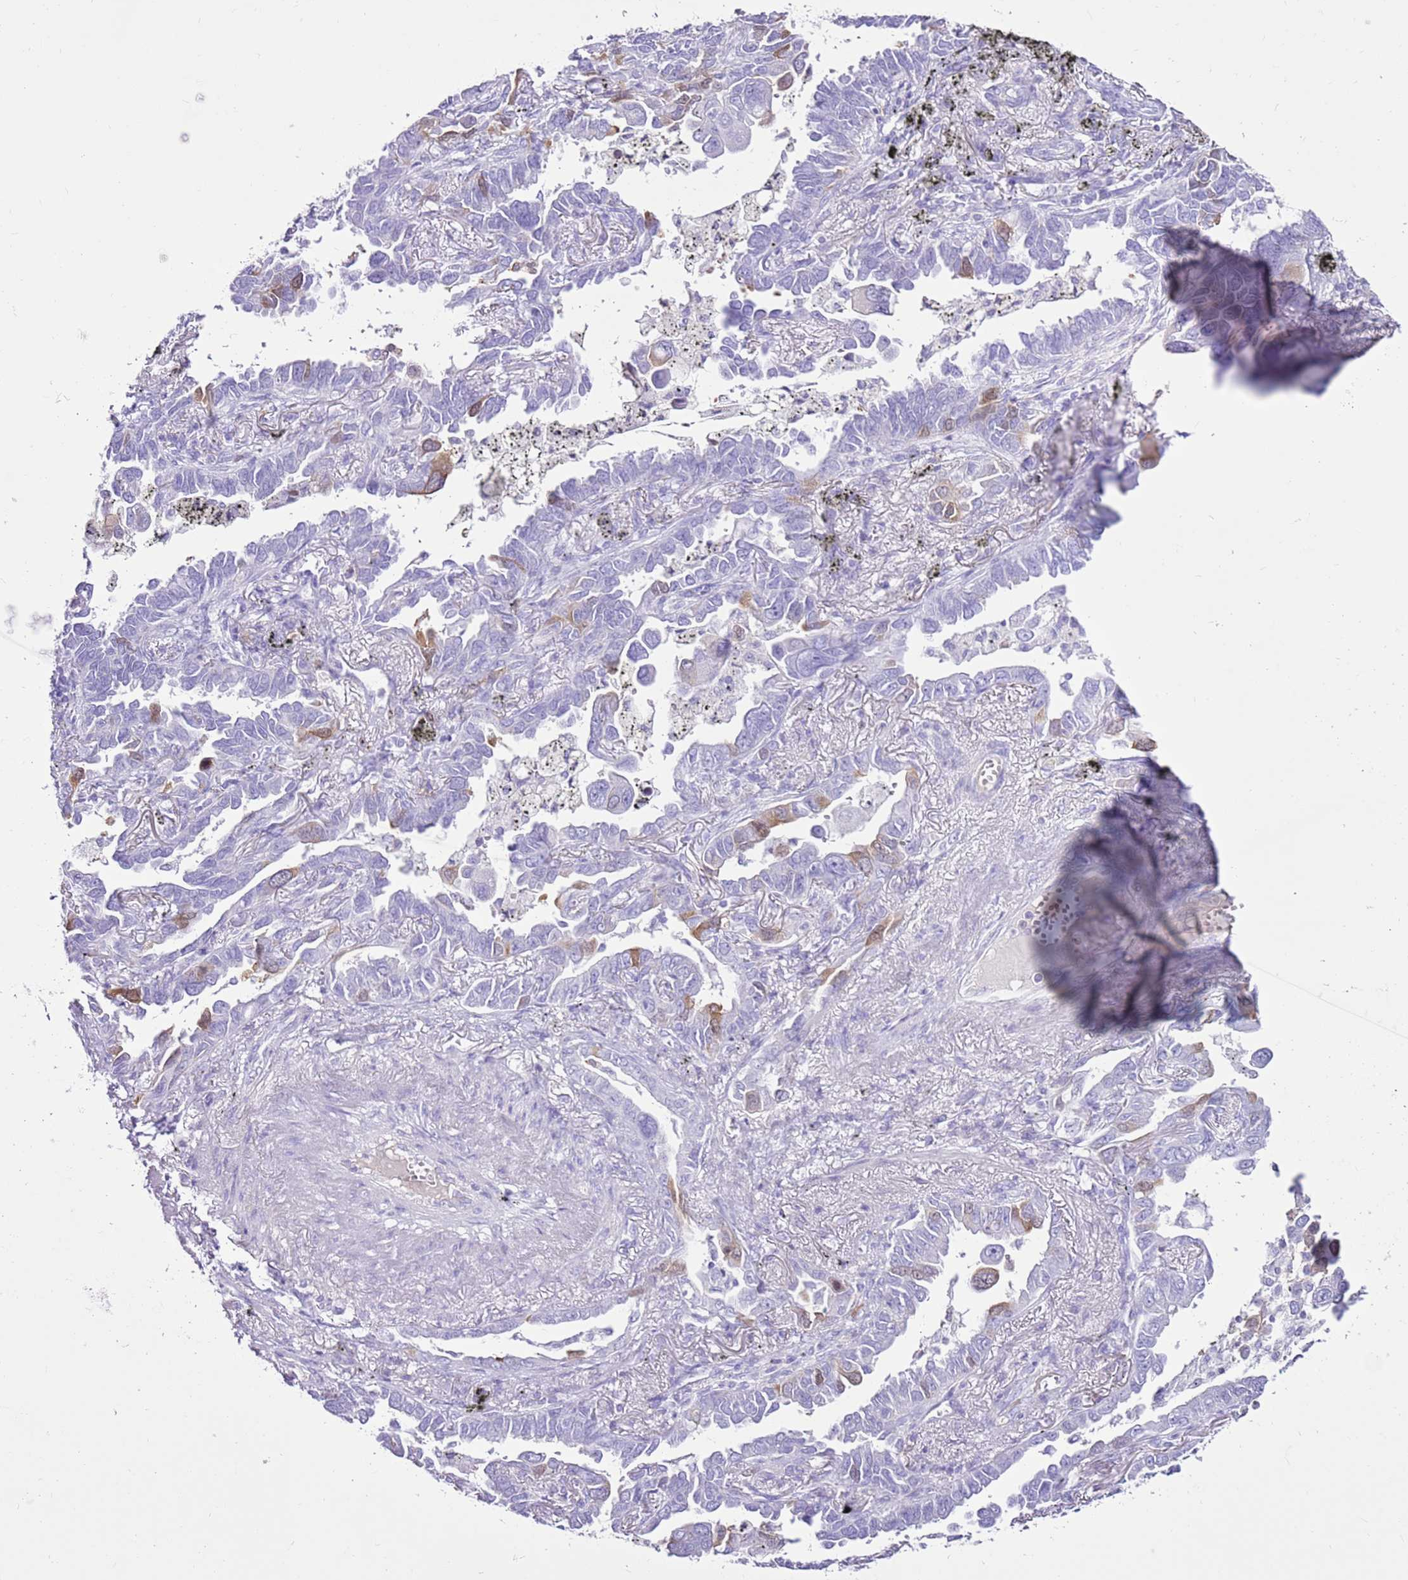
{"staining": {"intensity": "moderate", "quantity": "<25%", "location": "cytoplasmic/membranous"}, "tissue": "lung cancer", "cell_type": "Tumor cells", "image_type": "cancer", "snomed": [{"axis": "morphology", "description": "Adenocarcinoma, NOS"}, {"axis": "topography", "description": "Lung"}], "caption": "The photomicrograph displays immunohistochemical staining of lung adenocarcinoma. There is moderate cytoplasmic/membranous positivity is appreciated in approximately <25% of tumor cells.", "gene": "SPC25", "patient": {"sex": "male", "age": 67}}